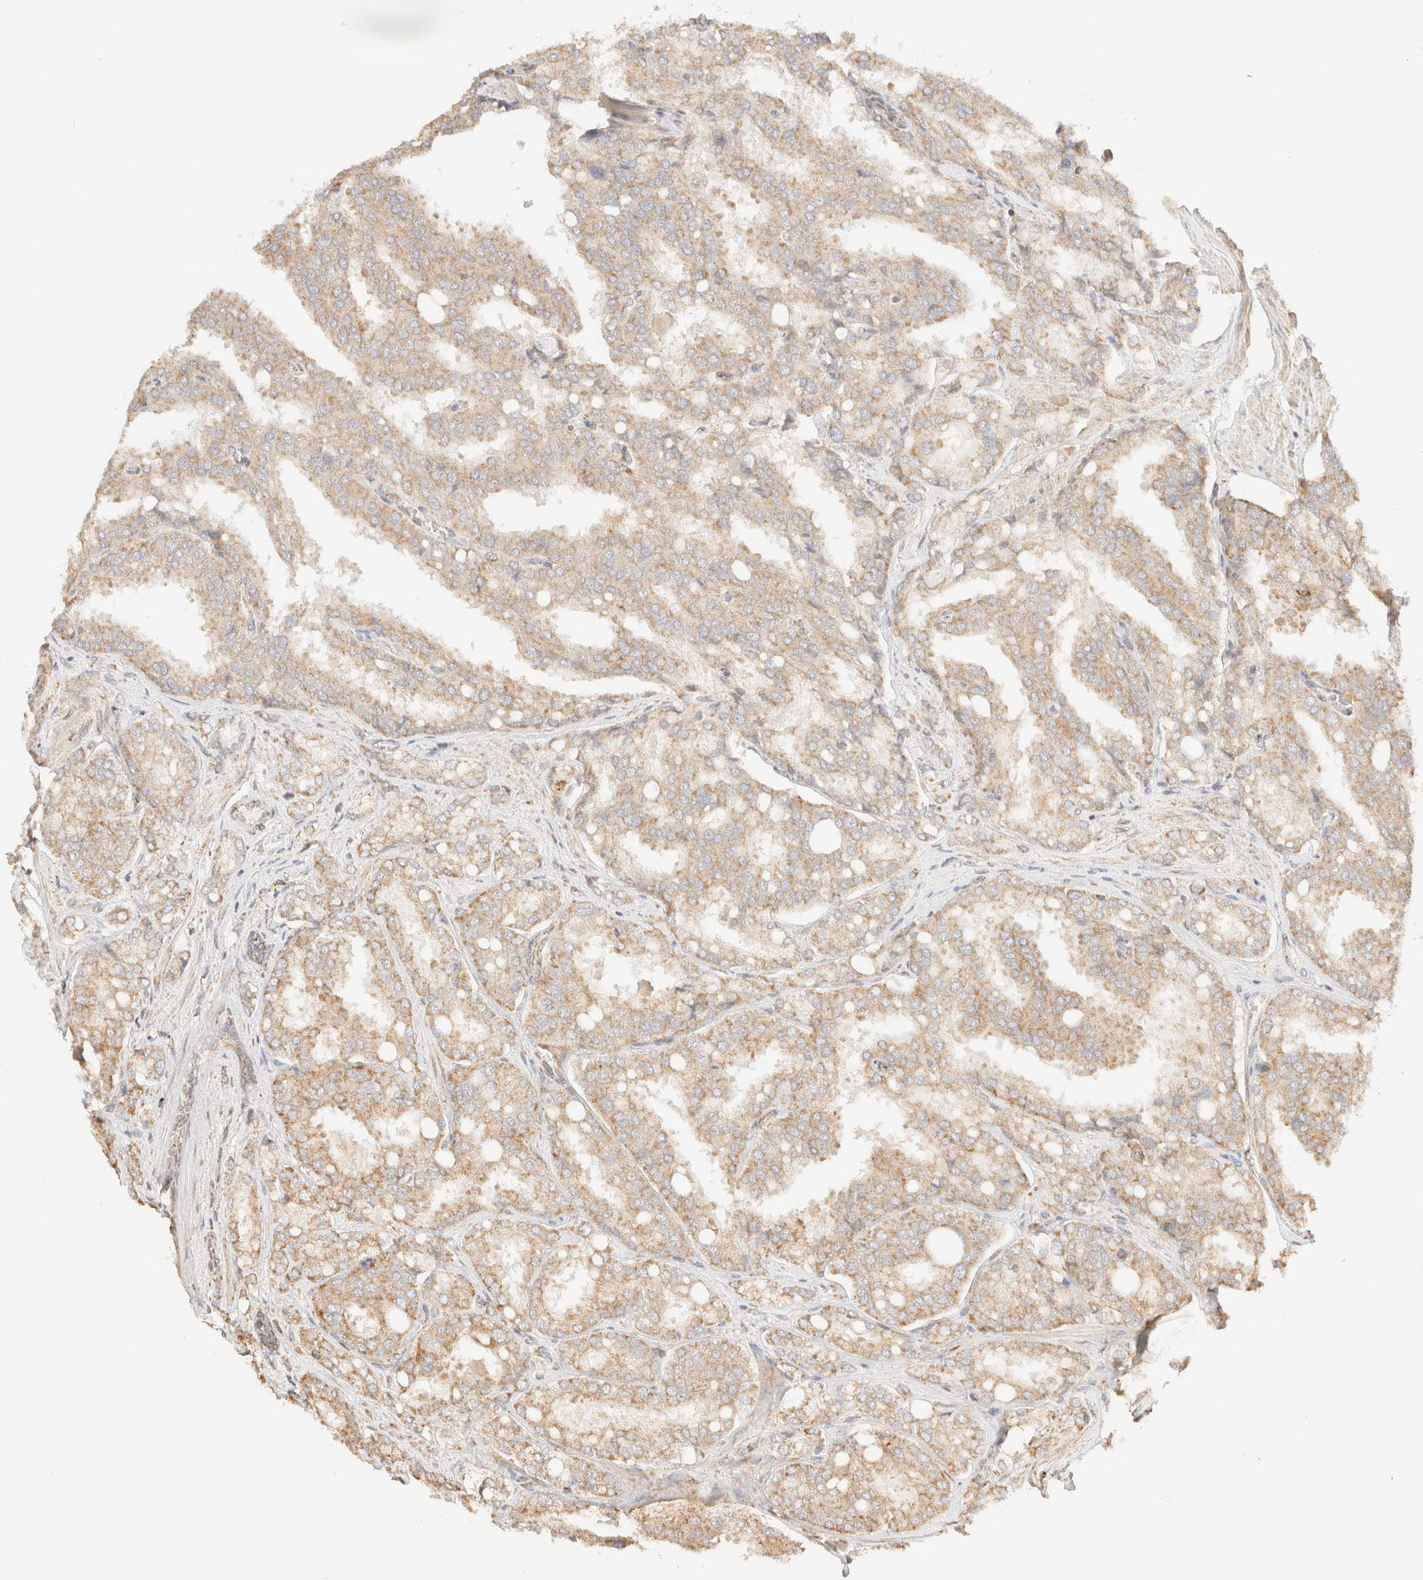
{"staining": {"intensity": "weak", "quantity": ">75%", "location": "cytoplasmic/membranous"}, "tissue": "prostate cancer", "cell_type": "Tumor cells", "image_type": "cancer", "snomed": [{"axis": "morphology", "description": "Adenocarcinoma, High grade"}, {"axis": "topography", "description": "Prostate"}], "caption": "Tumor cells show low levels of weak cytoplasmic/membranous expression in about >75% of cells in human prostate cancer (adenocarcinoma (high-grade)).", "gene": "TACO1", "patient": {"sex": "male", "age": 50}}